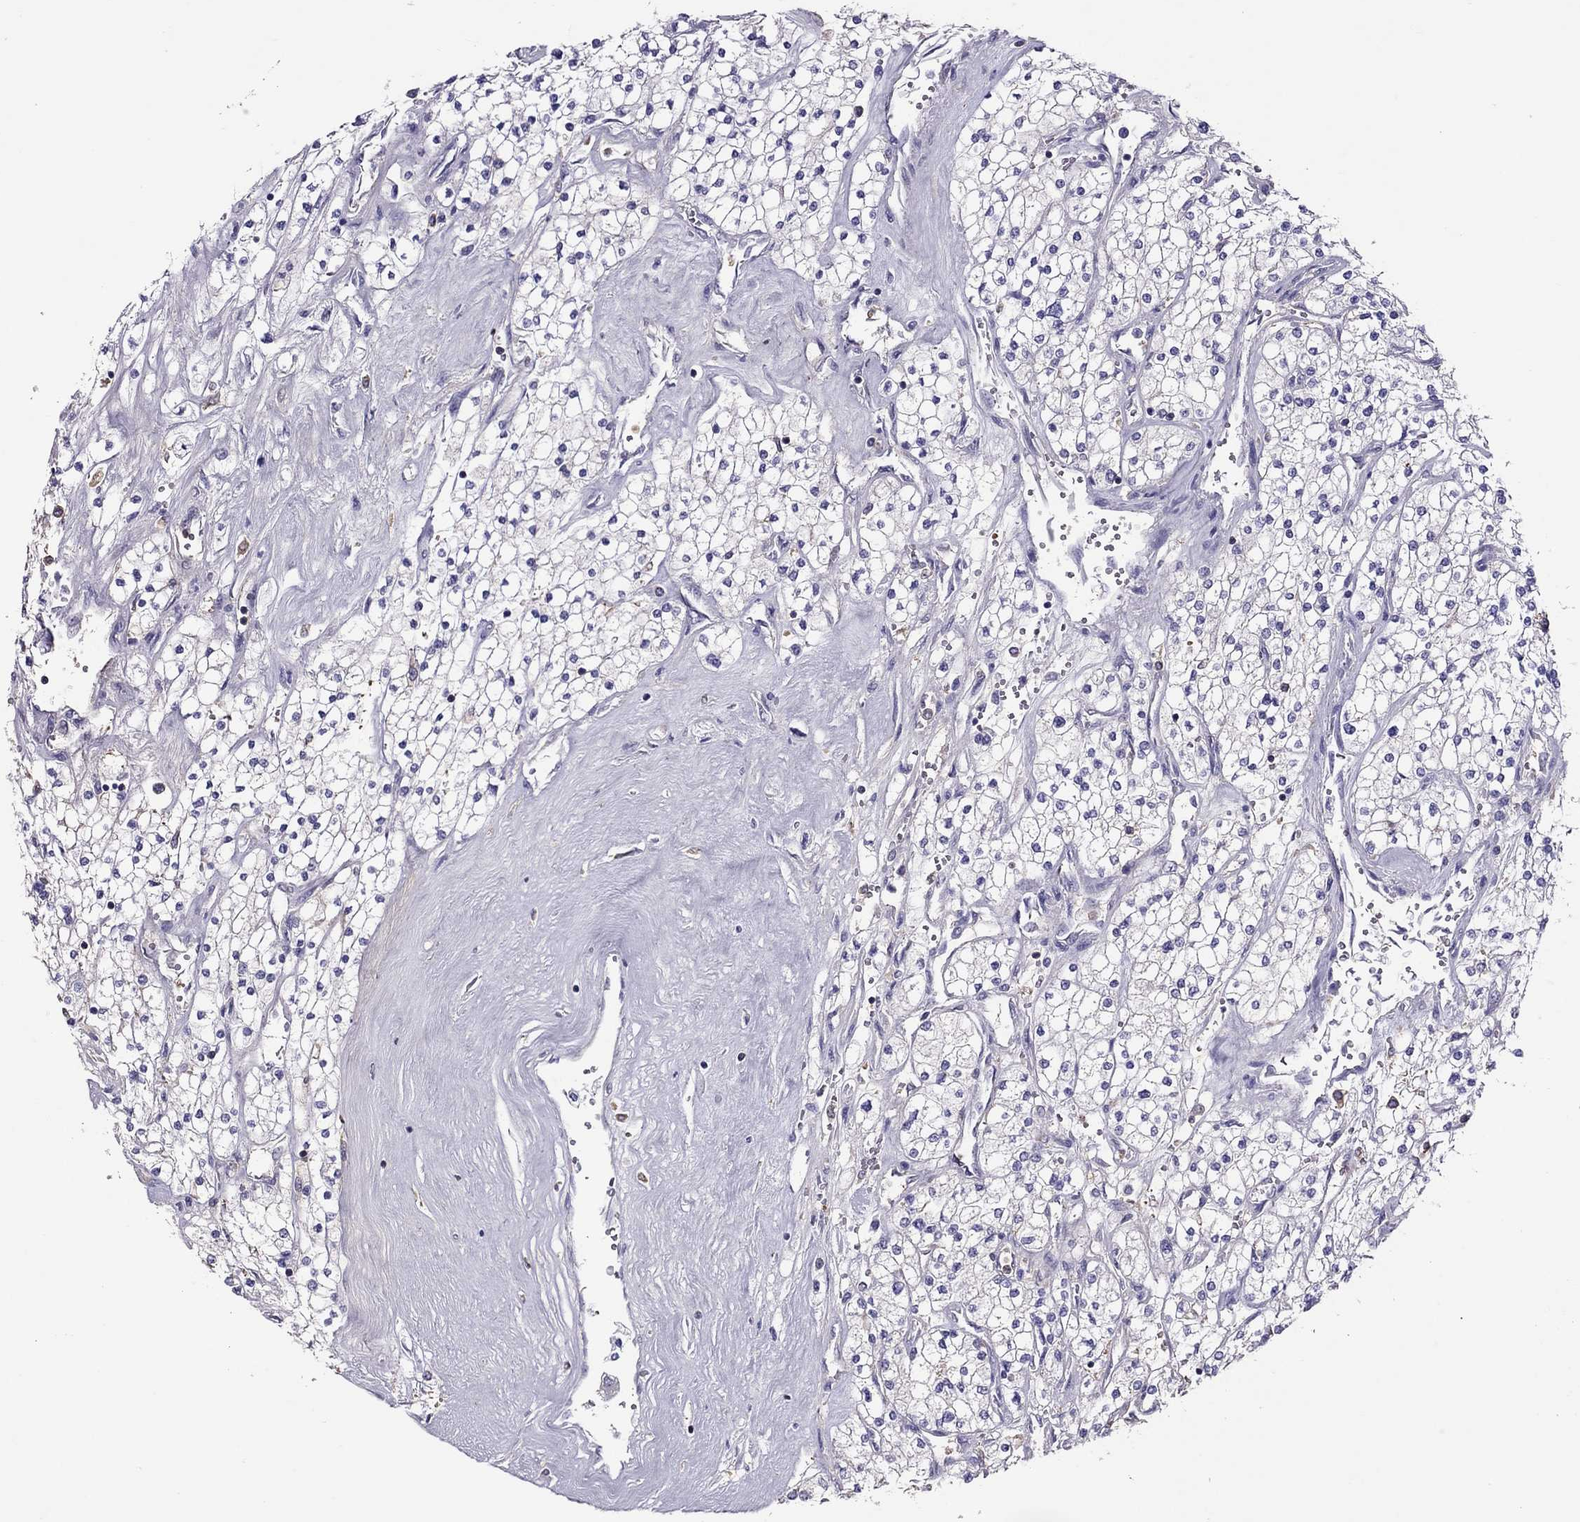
{"staining": {"intensity": "negative", "quantity": "none", "location": "none"}, "tissue": "renal cancer", "cell_type": "Tumor cells", "image_type": "cancer", "snomed": [{"axis": "morphology", "description": "Adenocarcinoma, NOS"}, {"axis": "topography", "description": "Kidney"}], "caption": "Immunohistochemistry of human renal cancer exhibits no positivity in tumor cells. The staining was performed using DAB to visualize the protein expression in brown, while the nuclei were stained in blue with hematoxylin (Magnification: 20x).", "gene": "TEX22", "patient": {"sex": "male", "age": 80}}